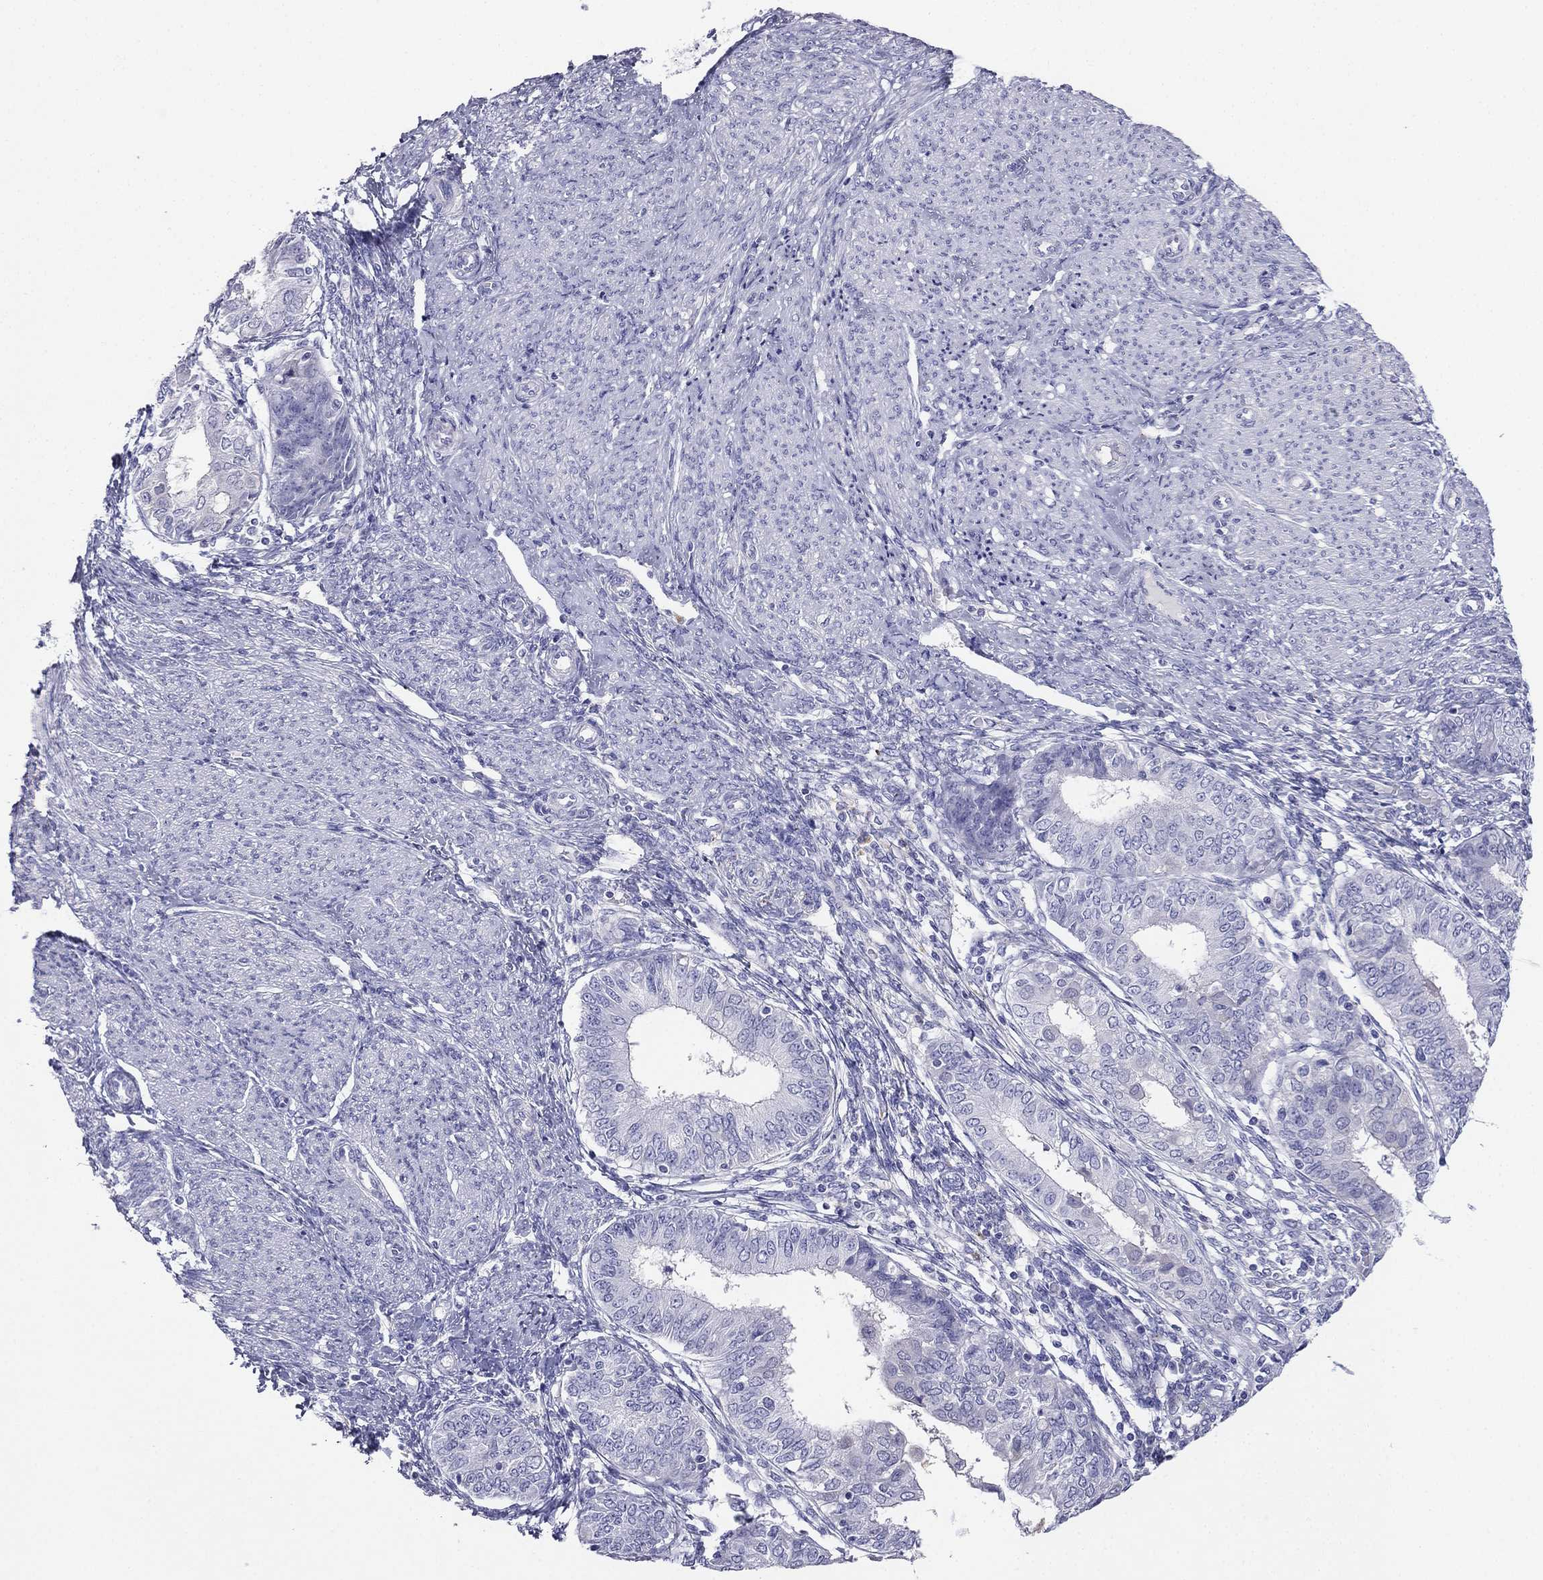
{"staining": {"intensity": "negative", "quantity": "none", "location": "none"}, "tissue": "endometrial cancer", "cell_type": "Tumor cells", "image_type": "cancer", "snomed": [{"axis": "morphology", "description": "Adenocarcinoma, NOS"}, {"axis": "topography", "description": "Endometrium"}], "caption": "IHC of adenocarcinoma (endometrial) exhibits no expression in tumor cells. Brightfield microscopy of IHC stained with DAB (3,3'-diaminobenzidine) (brown) and hematoxylin (blue), captured at high magnification.", "gene": "ALOXE3", "patient": {"sex": "female", "age": 68}}